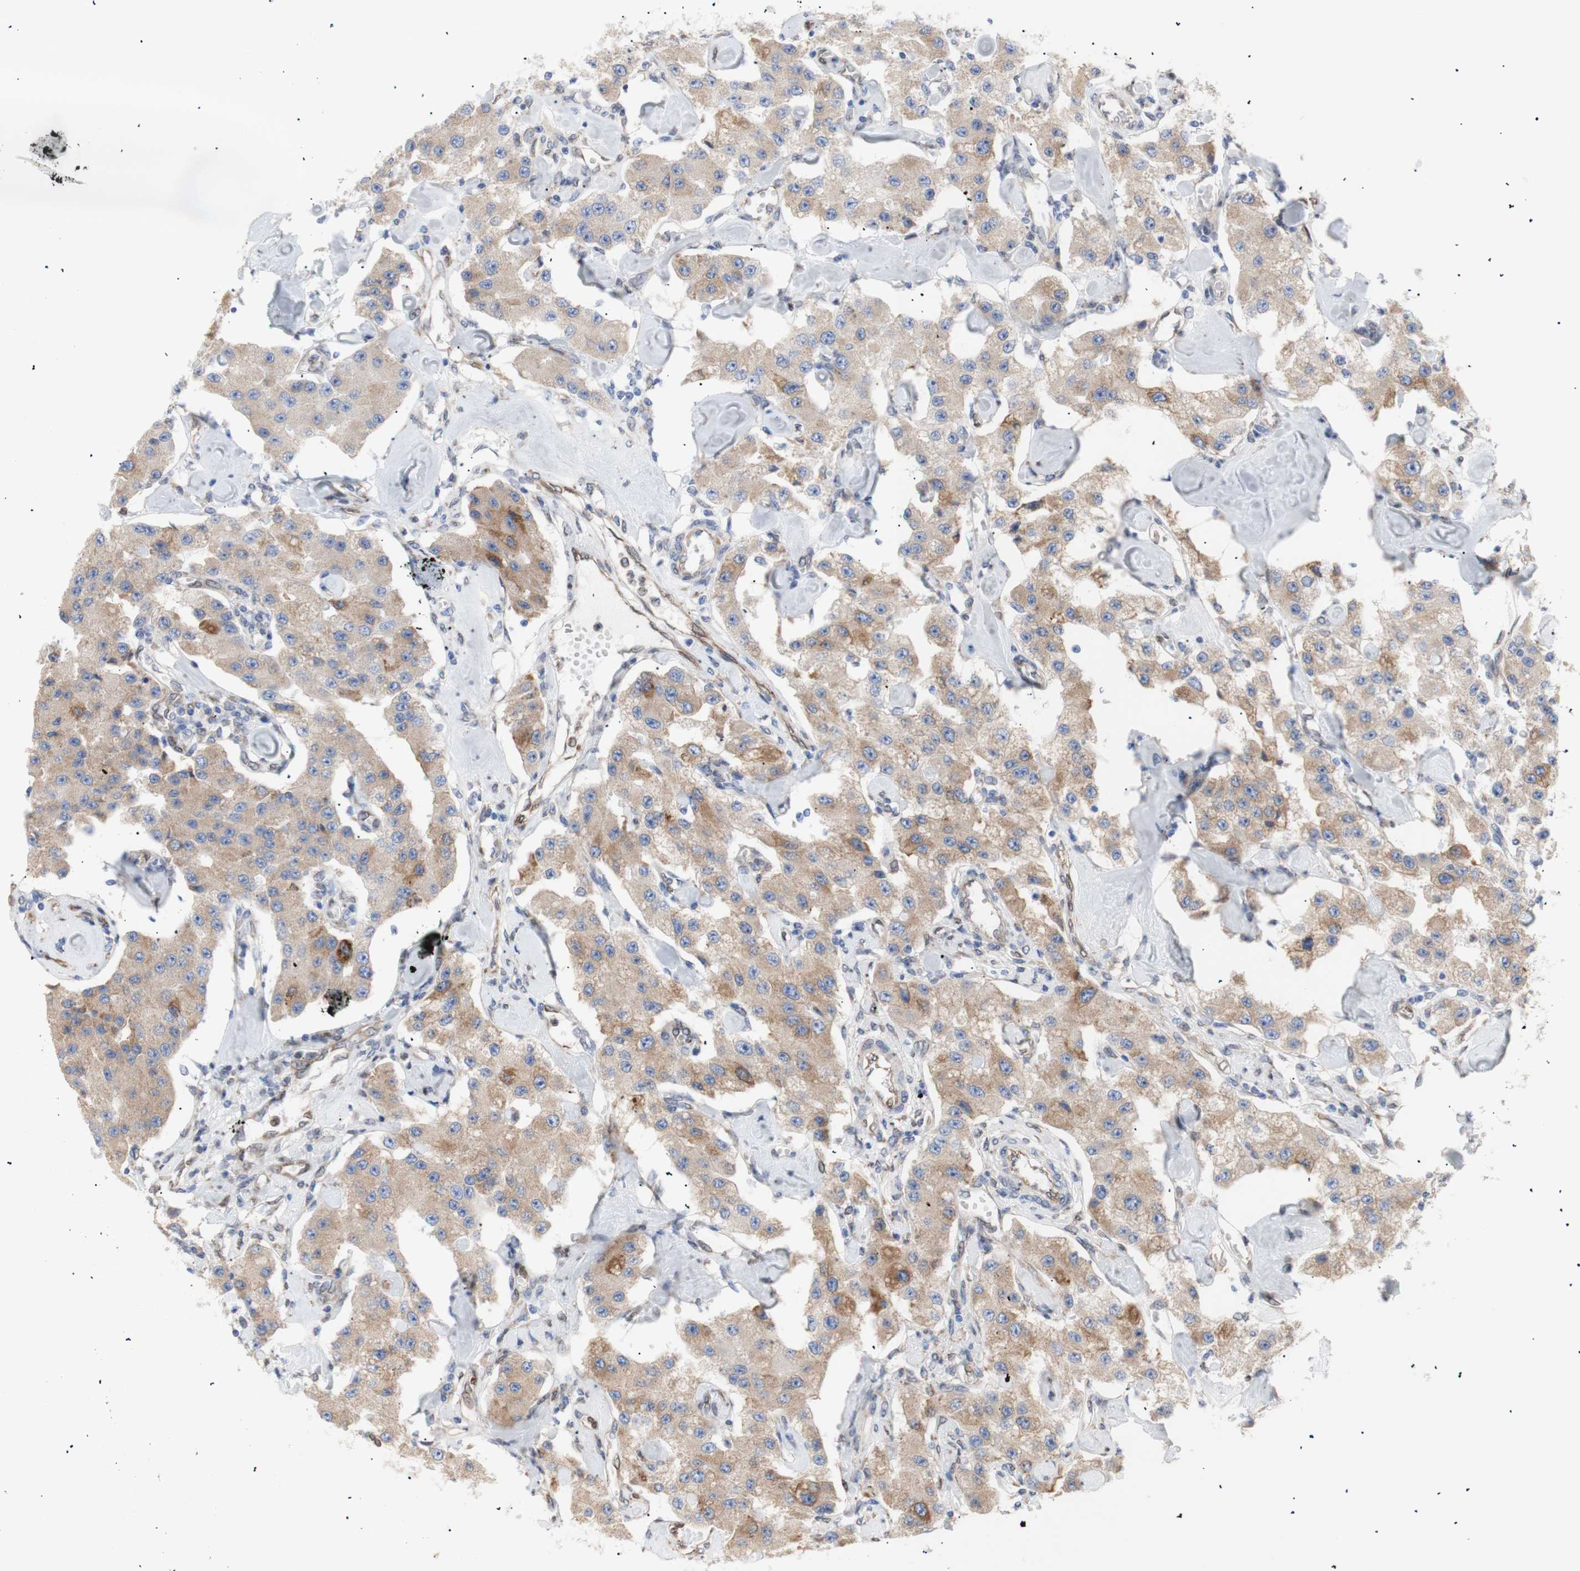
{"staining": {"intensity": "moderate", "quantity": ">75%", "location": "cytoplasmic/membranous"}, "tissue": "carcinoid", "cell_type": "Tumor cells", "image_type": "cancer", "snomed": [{"axis": "morphology", "description": "Carcinoid, malignant, NOS"}, {"axis": "topography", "description": "Pancreas"}], "caption": "Protein expression analysis of carcinoid (malignant) exhibits moderate cytoplasmic/membranous expression in approximately >75% of tumor cells.", "gene": "ERLIN1", "patient": {"sex": "male", "age": 41}}